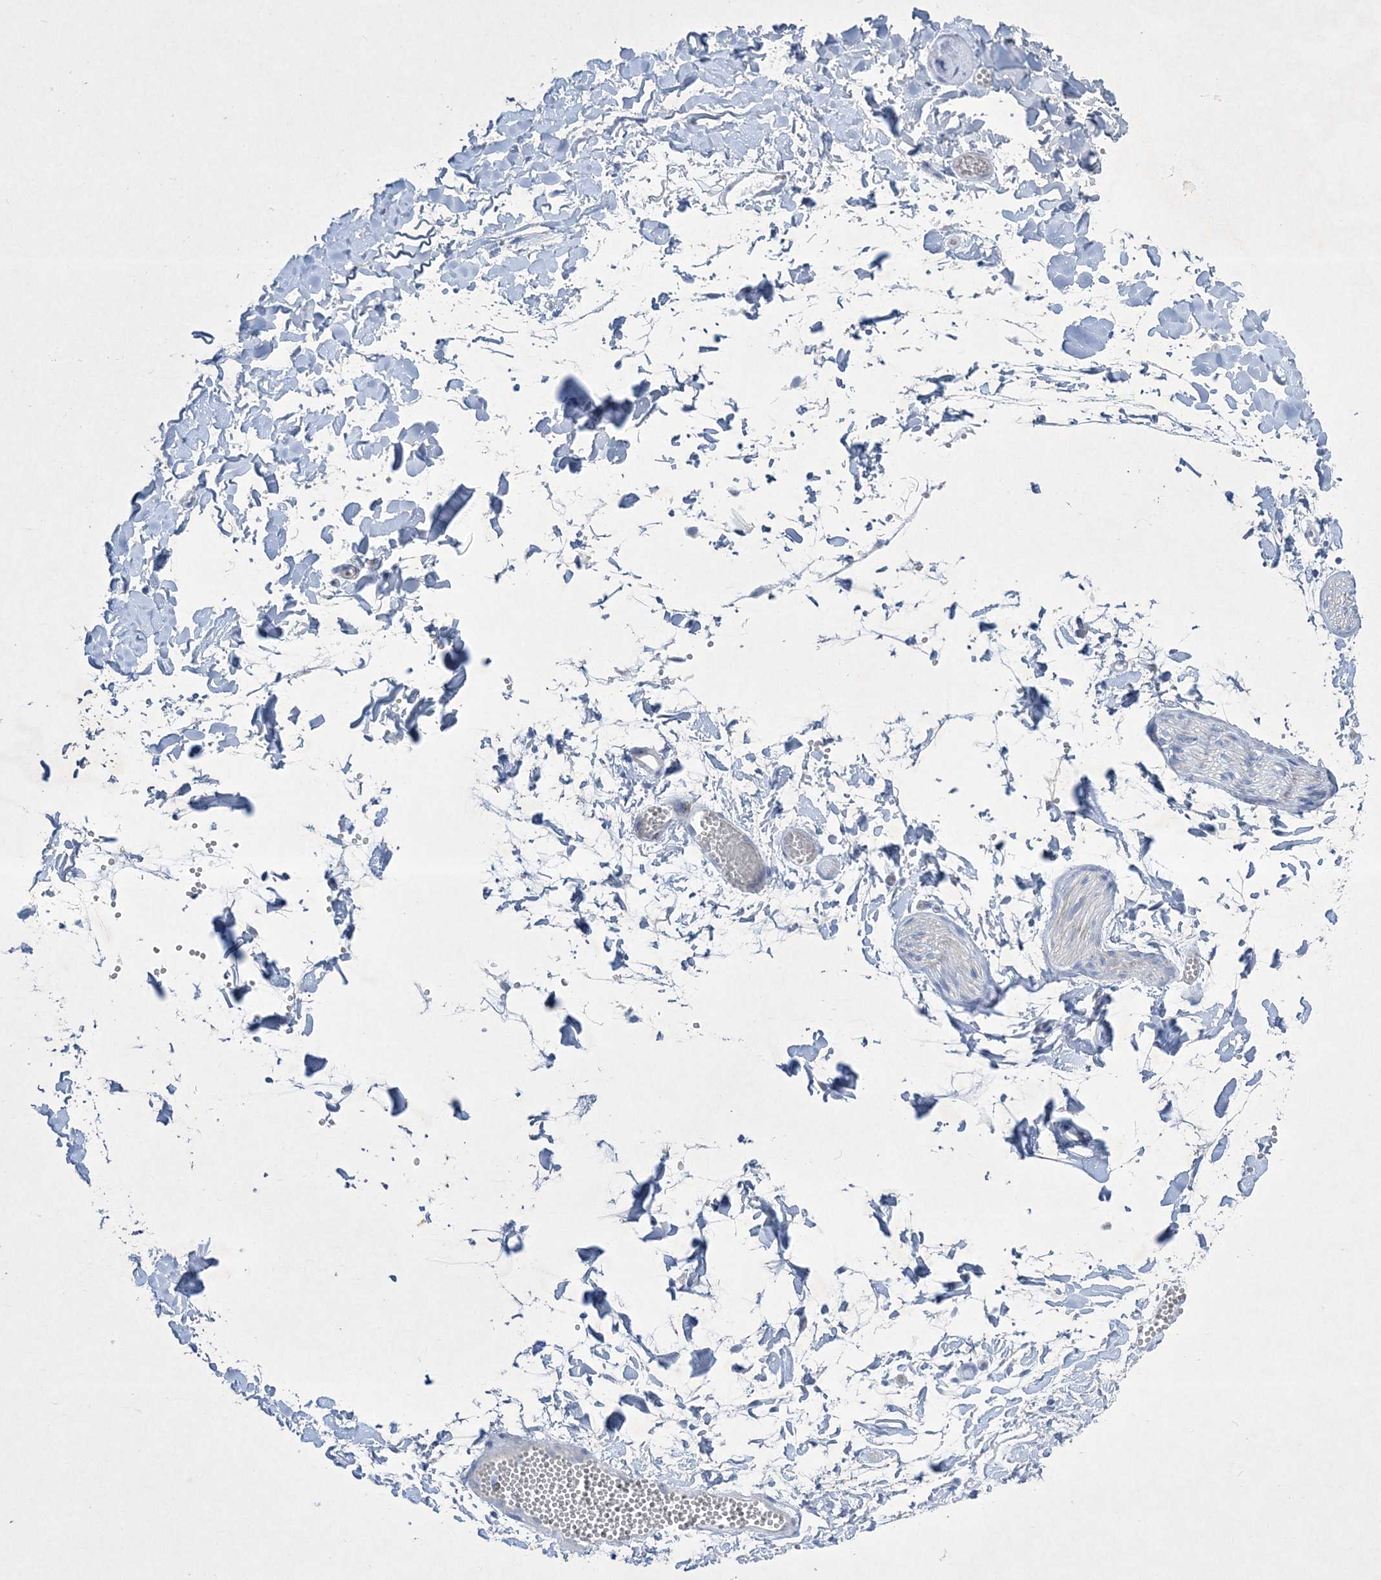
{"staining": {"intensity": "negative", "quantity": "none", "location": "none"}, "tissue": "adipose tissue", "cell_type": "Adipocytes", "image_type": "normal", "snomed": [{"axis": "morphology", "description": "Normal tissue, NOS"}, {"axis": "topography", "description": "Gallbladder"}, {"axis": "topography", "description": "Peripheral nerve tissue"}], "caption": "Adipocytes show no significant protein expression in unremarkable adipose tissue. Brightfield microscopy of immunohistochemistry stained with DAB (3,3'-diaminobenzidine) (brown) and hematoxylin (blue), captured at high magnification.", "gene": "FARSB", "patient": {"sex": "male", "age": 38}}